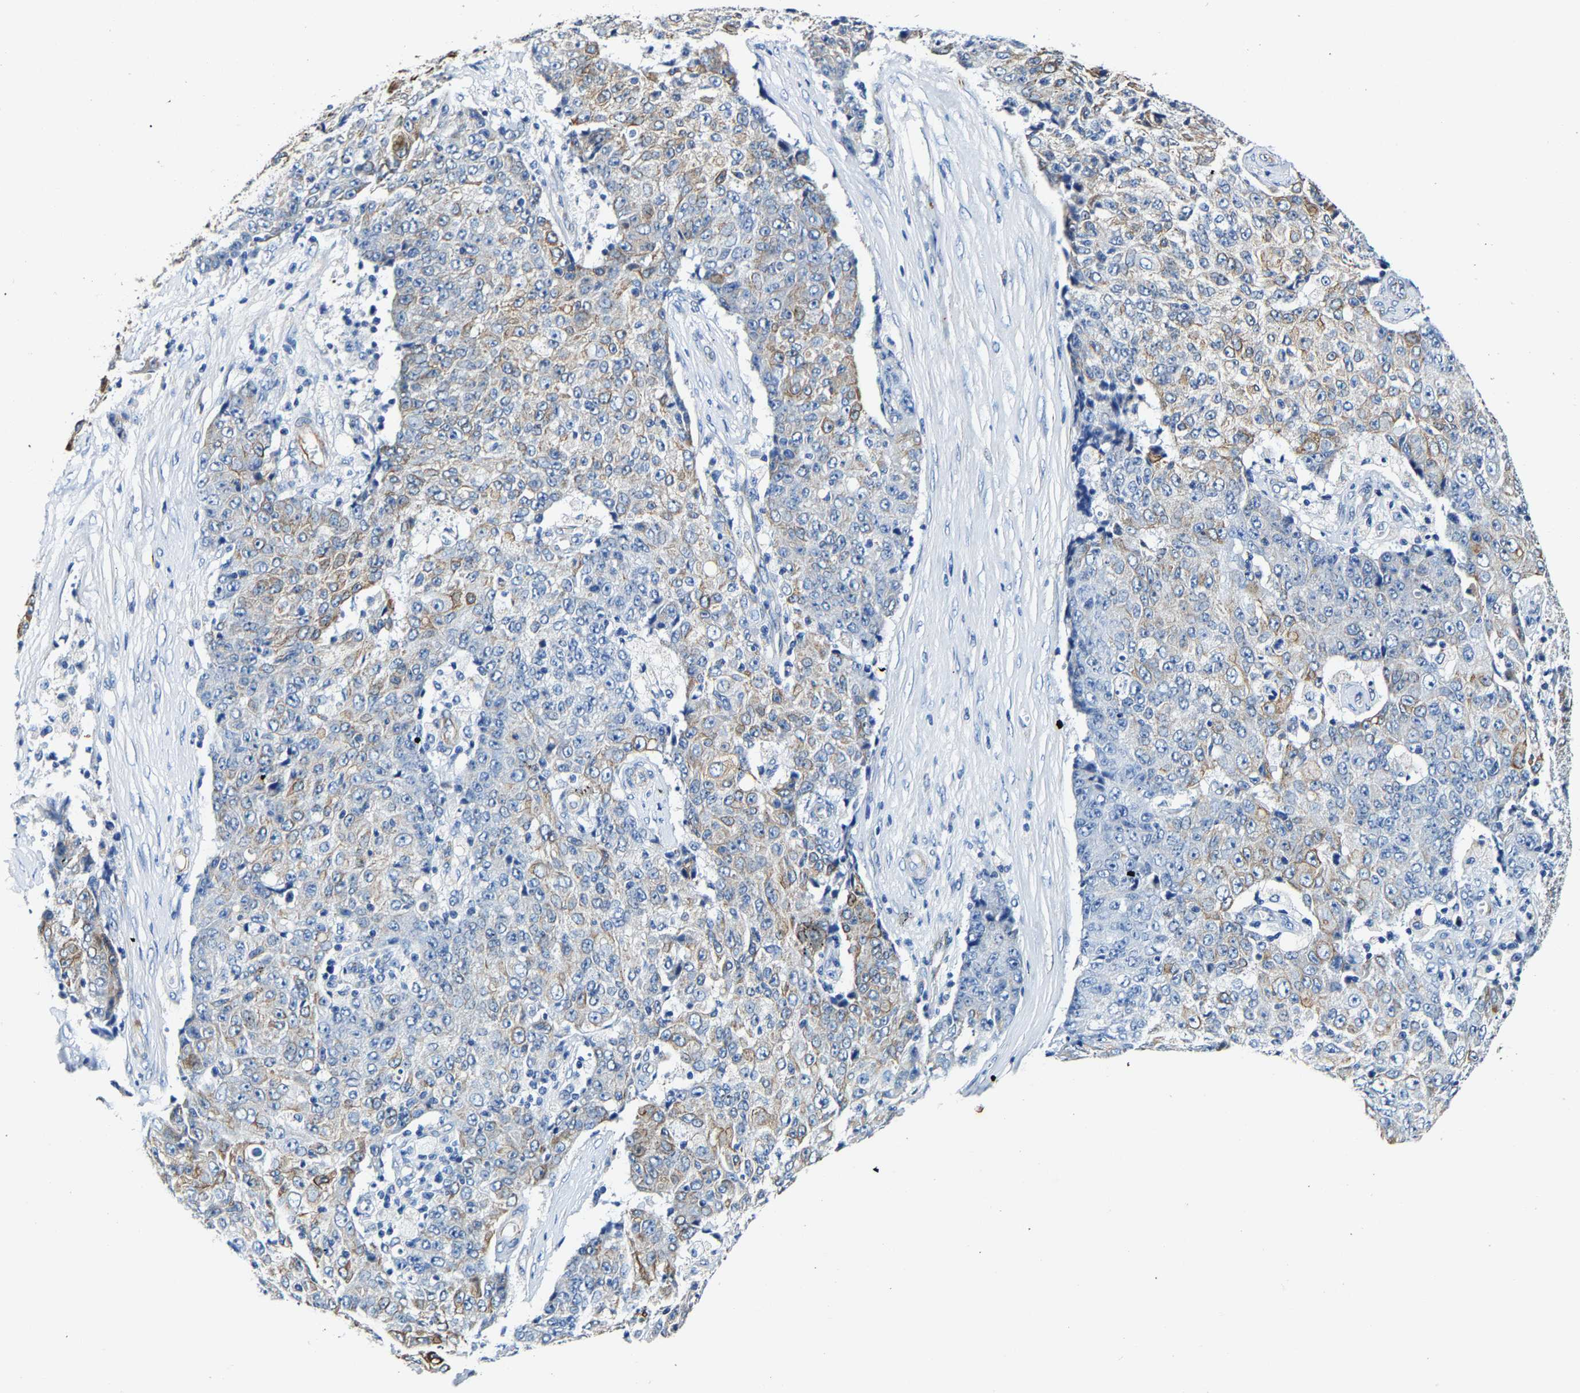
{"staining": {"intensity": "moderate", "quantity": "<25%", "location": "cytoplasmic/membranous"}, "tissue": "ovarian cancer", "cell_type": "Tumor cells", "image_type": "cancer", "snomed": [{"axis": "morphology", "description": "Carcinoma, endometroid"}, {"axis": "topography", "description": "Ovary"}], "caption": "High-magnification brightfield microscopy of ovarian cancer stained with DAB (3,3'-diaminobenzidine) (brown) and counterstained with hematoxylin (blue). tumor cells exhibit moderate cytoplasmic/membranous expression is appreciated in approximately<25% of cells. (DAB IHC with brightfield microscopy, high magnification).", "gene": "MMEL1", "patient": {"sex": "female", "age": 42}}